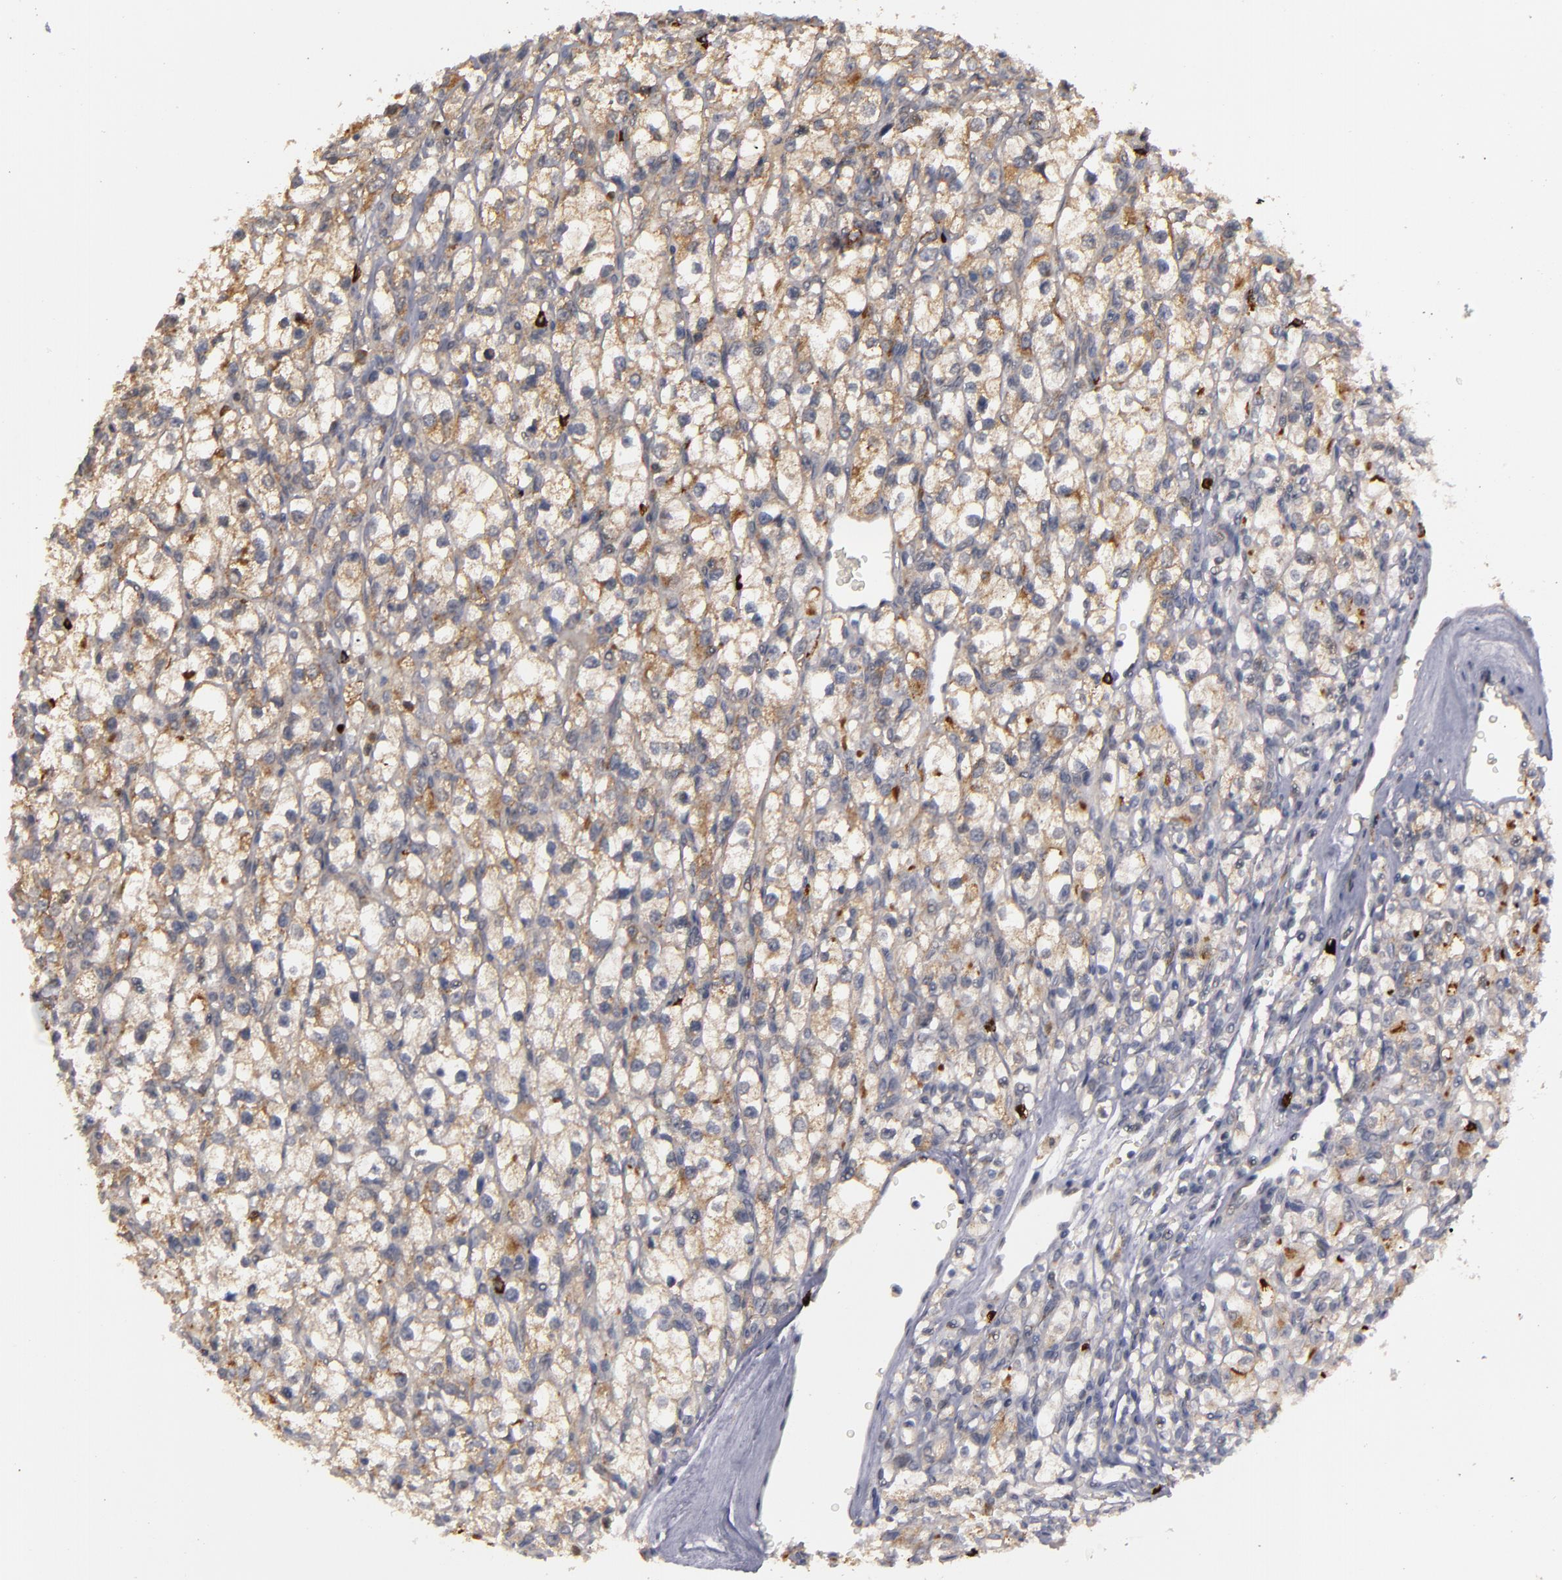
{"staining": {"intensity": "moderate", "quantity": "25%-75%", "location": "cytoplasmic/membranous"}, "tissue": "renal cancer", "cell_type": "Tumor cells", "image_type": "cancer", "snomed": [{"axis": "morphology", "description": "Adenocarcinoma, NOS"}, {"axis": "topography", "description": "Kidney"}], "caption": "IHC of renal cancer (adenocarcinoma) shows medium levels of moderate cytoplasmic/membranous expression in about 25%-75% of tumor cells. Immunohistochemistry stains the protein of interest in brown and the nuclei are stained blue.", "gene": "STX3", "patient": {"sex": "female", "age": 62}}